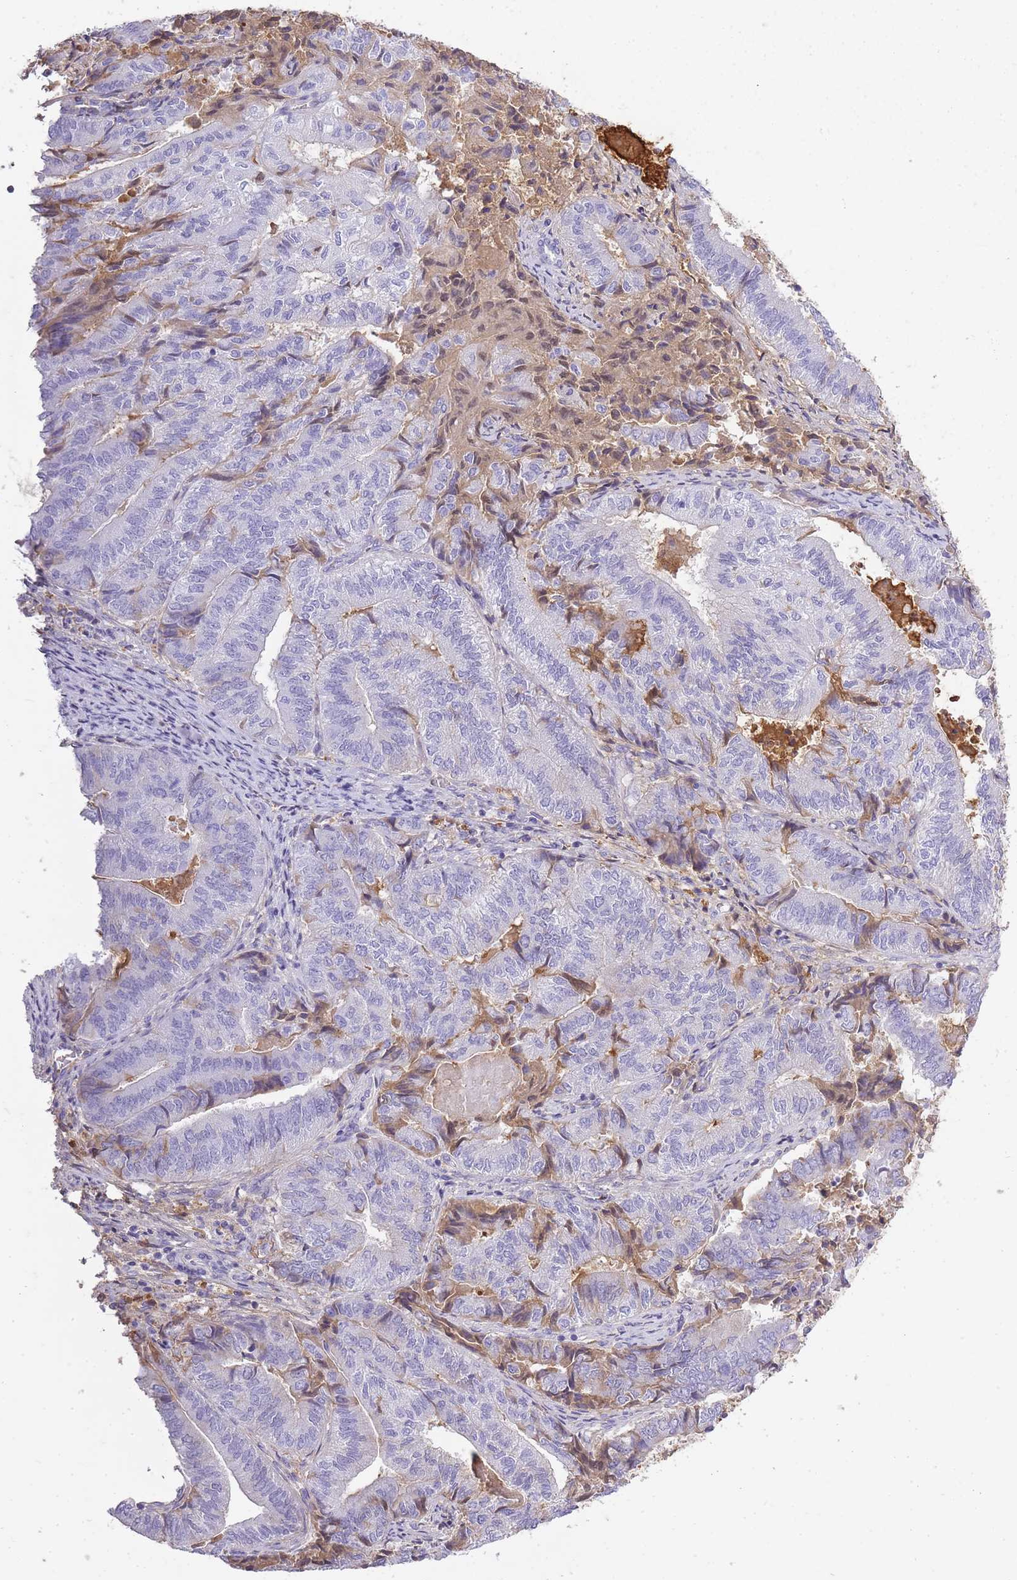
{"staining": {"intensity": "negative", "quantity": "none", "location": "none"}, "tissue": "endometrial cancer", "cell_type": "Tumor cells", "image_type": "cancer", "snomed": [{"axis": "morphology", "description": "Adenocarcinoma, NOS"}, {"axis": "topography", "description": "Endometrium"}], "caption": "A high-resolution image shows IHC staining of endometrial cancer, which exhibits no significant positivity in tumor cells.", "gene": "IGKV1D-42", "patient": {"sex": "female", "age": 80}}